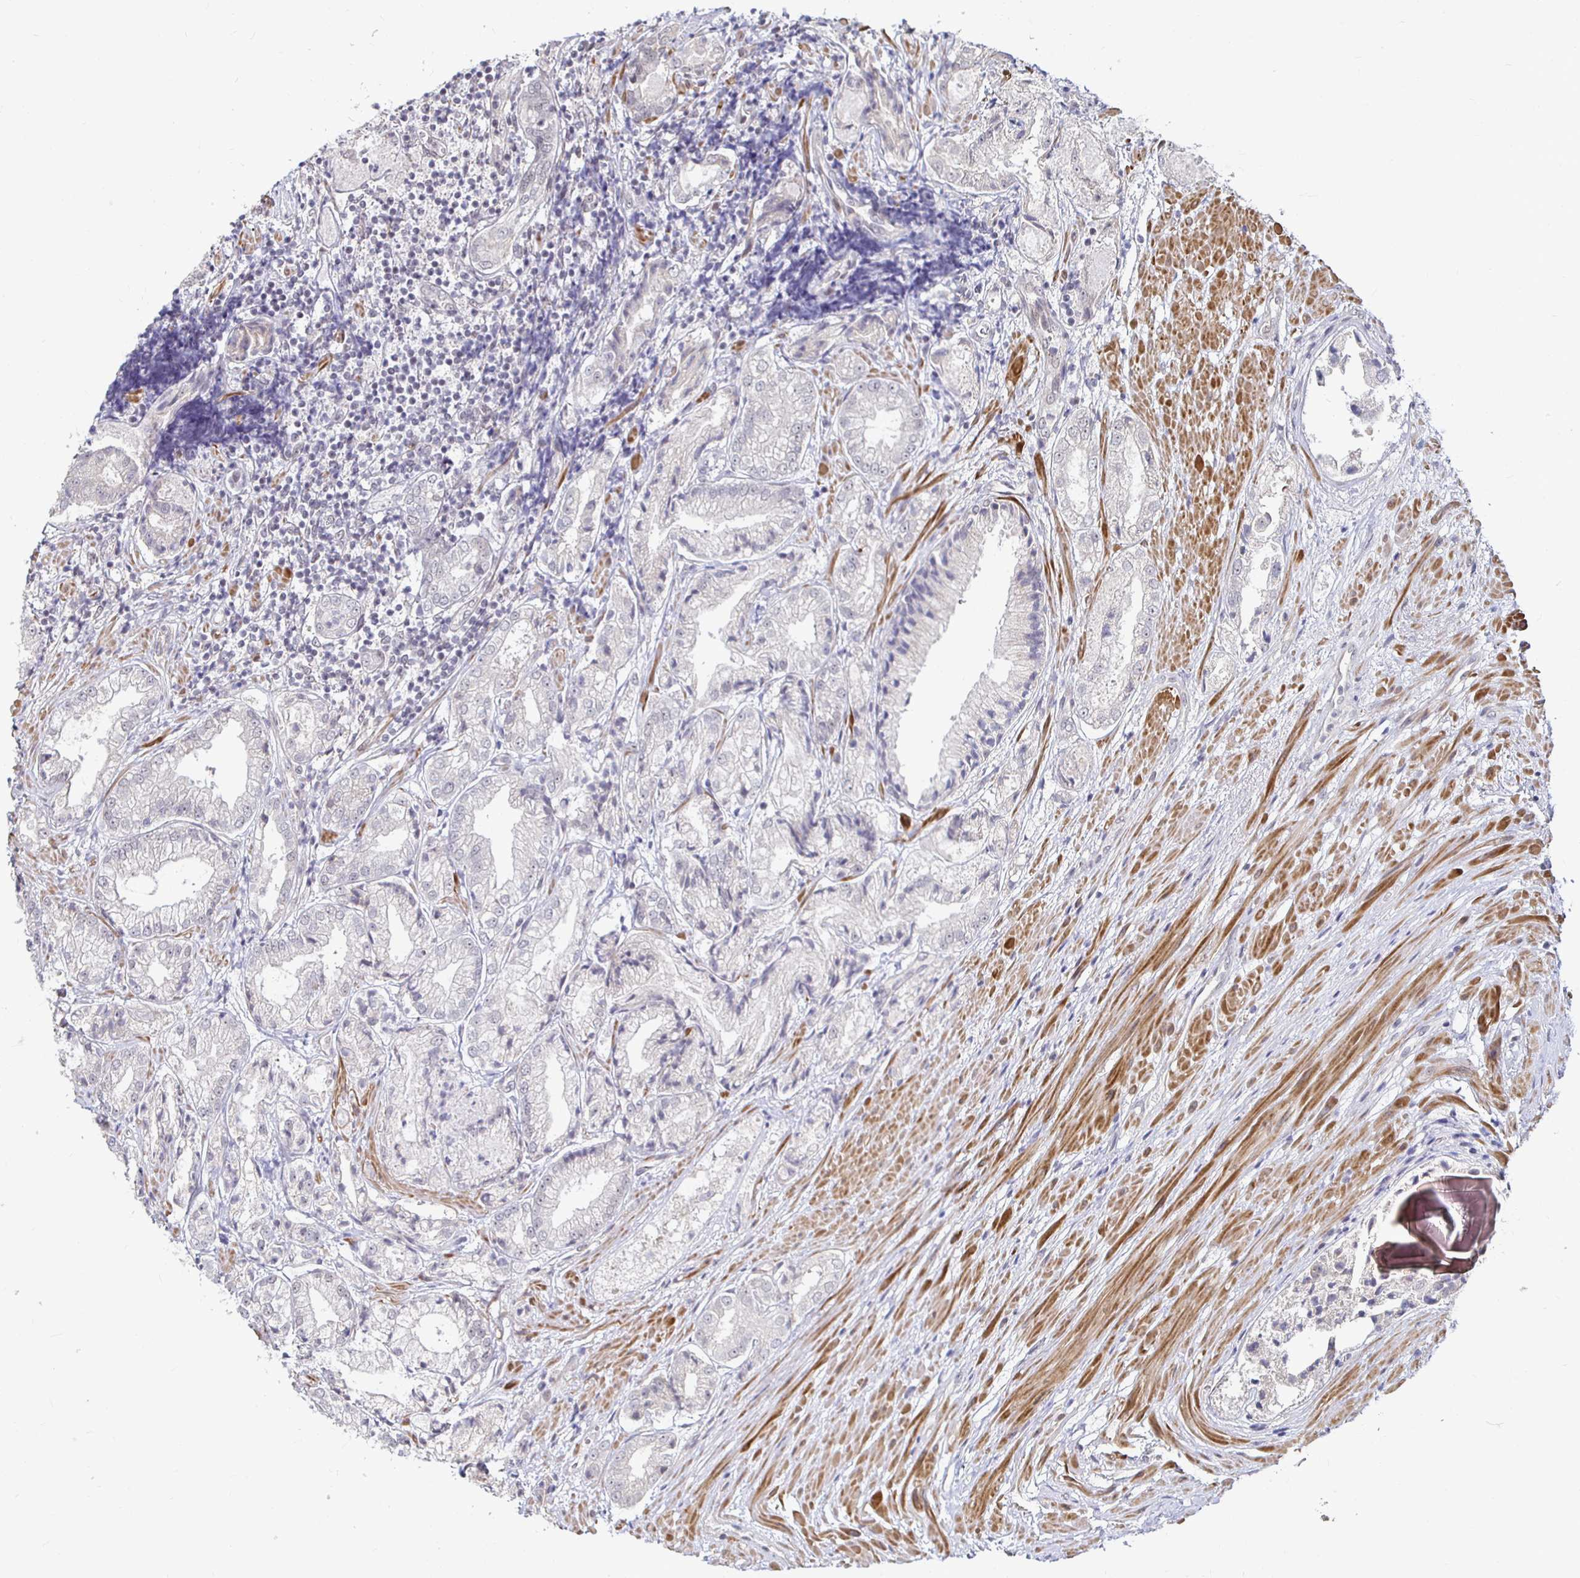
{"staining": {"intensity": "negative", "quantity": "none", "location": "none"}, "tissue": "prostate cancer", "cell_type": "Tumor cells", "image_type": "cancer", "snomed": [{"axis": "morphology", "description": "Adenocarcinoma, High grade"}, {"axis": "topography", "description": "Prostate"}], "caption": "High magnification brightfield microscopy of high-grade adenocarcinoma (prostate) stained with DAB (3,3'-diaminobenzidine) (brown) and counterstained with hematoxylin (blue): tumor cells show no significant staining.", "gene": "CAPN11", "patient": {"sex": "male", "age": 61}}